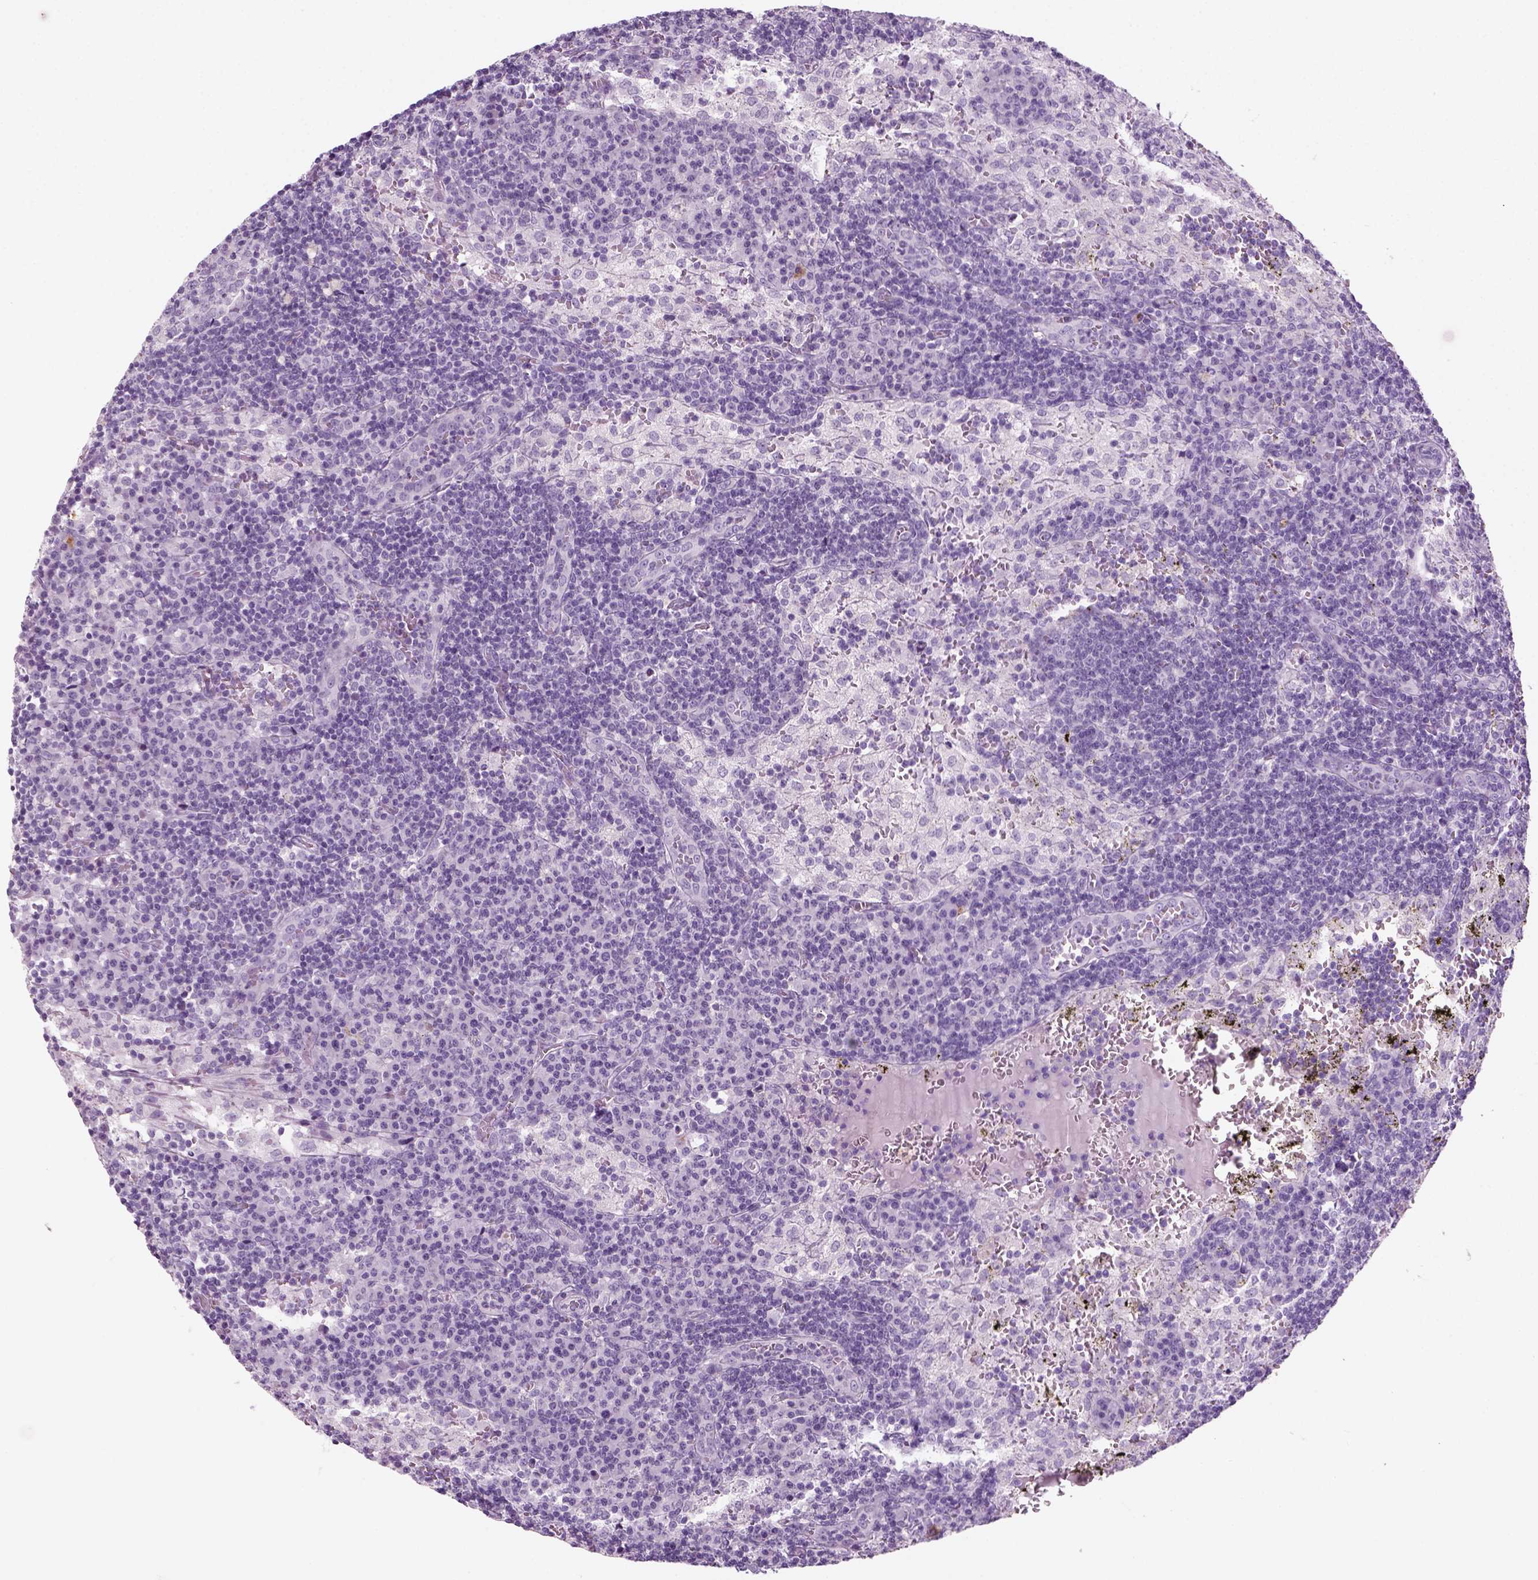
{"staining": {"intensity": "negative", "quantity": "none", "location": "none"}, "tissue": "lymph node", "cell_type": "Germinal center cells", "image_type": "normal", "snomed": [{"axis": "morphology", "description": "Normal tissue, NOS"}, {"axis": "topography", "description": "Lymph node"}], "caption": "Immunohistochemistry (IHC) image of unremarkable lymph node: lymph node stained with DAB shows no significant protein expression in germinal center cells.", "gene": "KRTAP11", "patient": {"sex": "male", "age": 62}}